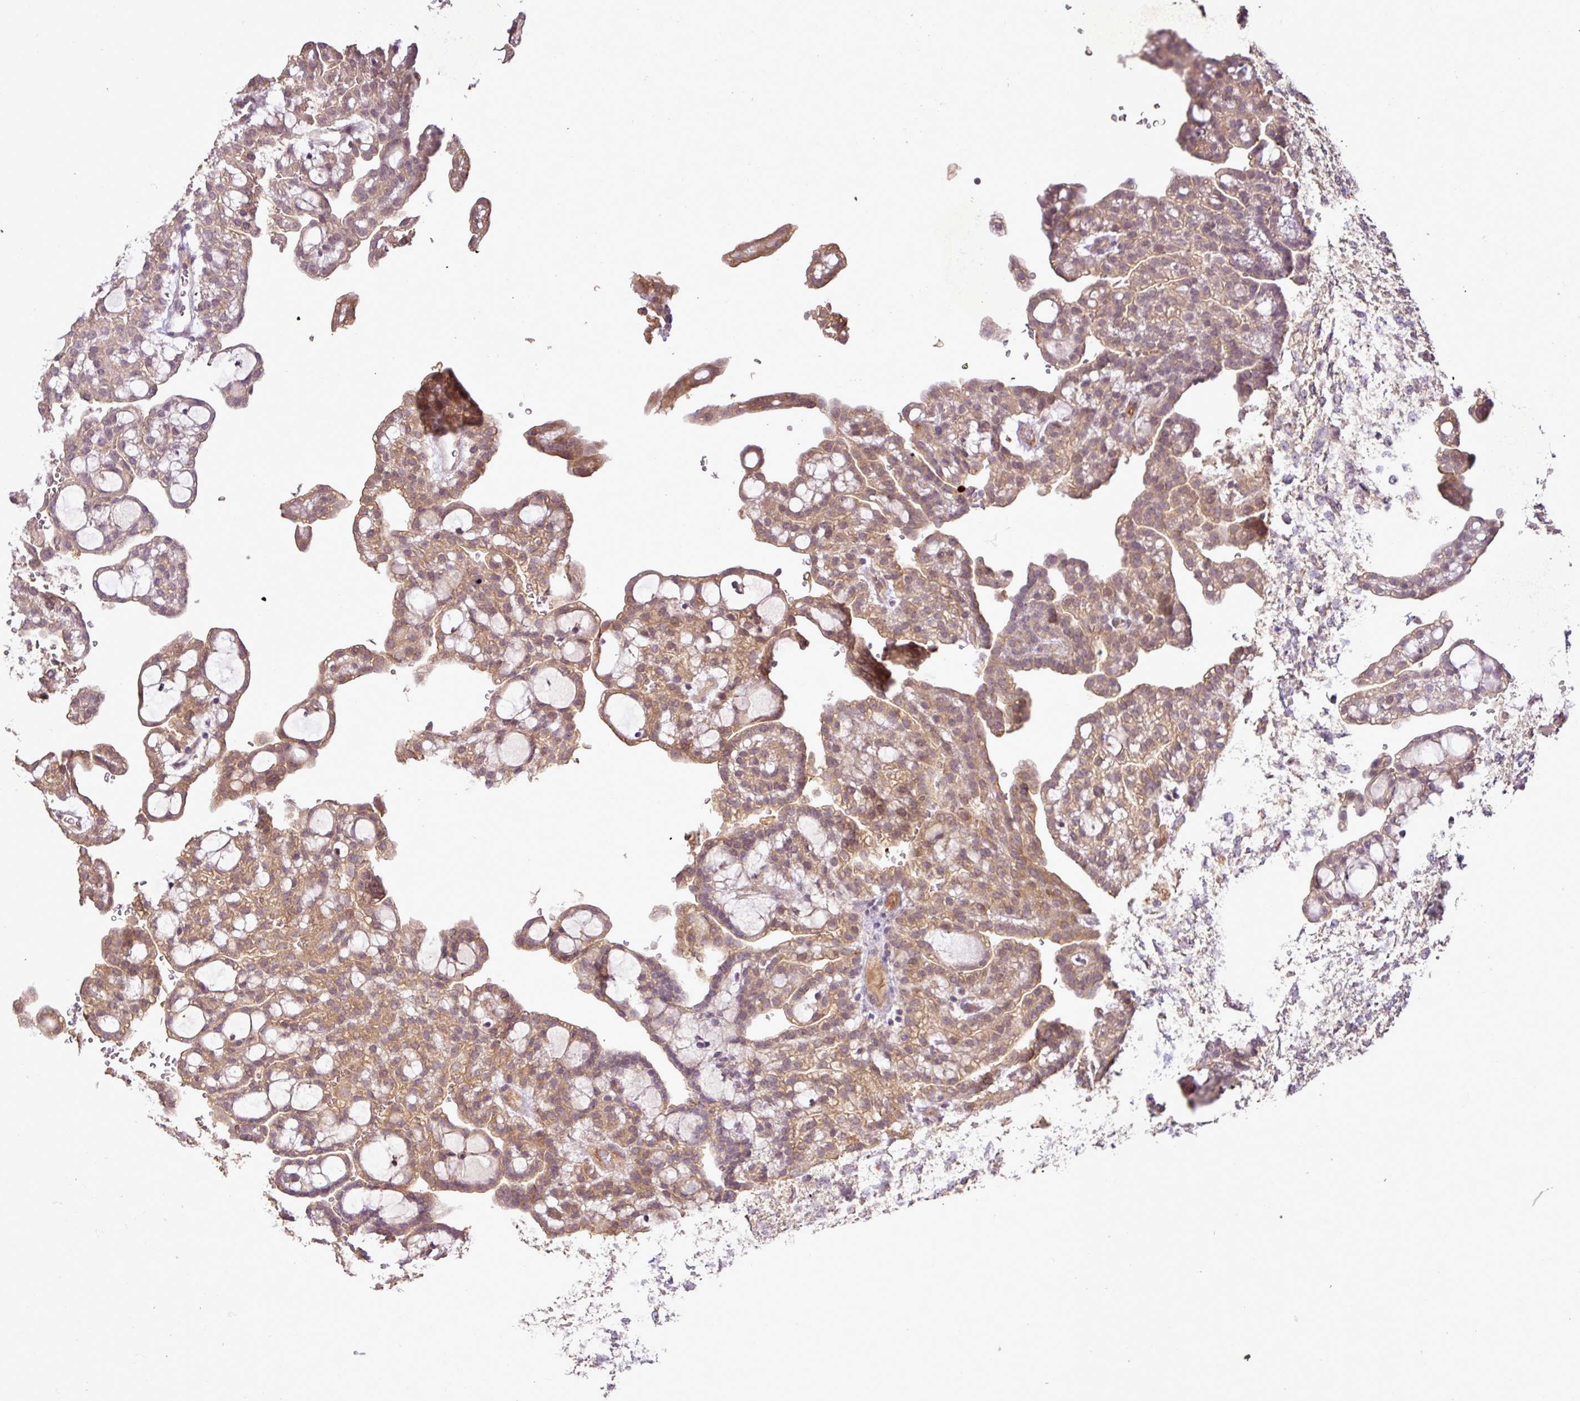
{"staining": {"intensity": "moderate", "quantity": ">75%", "location": "cytoplasmic/membranous"}, "tissue": "renal cancer", "cell_type": "Tumor cells", "image_type": "cancer", "snomed": [{"axis": "morphology", "description": "Adenocarcinoma, NOS"}, {"axis": "topography", "description": "Kidney"}], "caption": "Immunohistochemical staining of renal cancer (adenocarcinoma) shows medium levels of moderate cytoplasmic/membranous expression in about >75% of tumor cells.", "gene": "DNAAF4", "patient": {"sex": "male", "age": 63}}